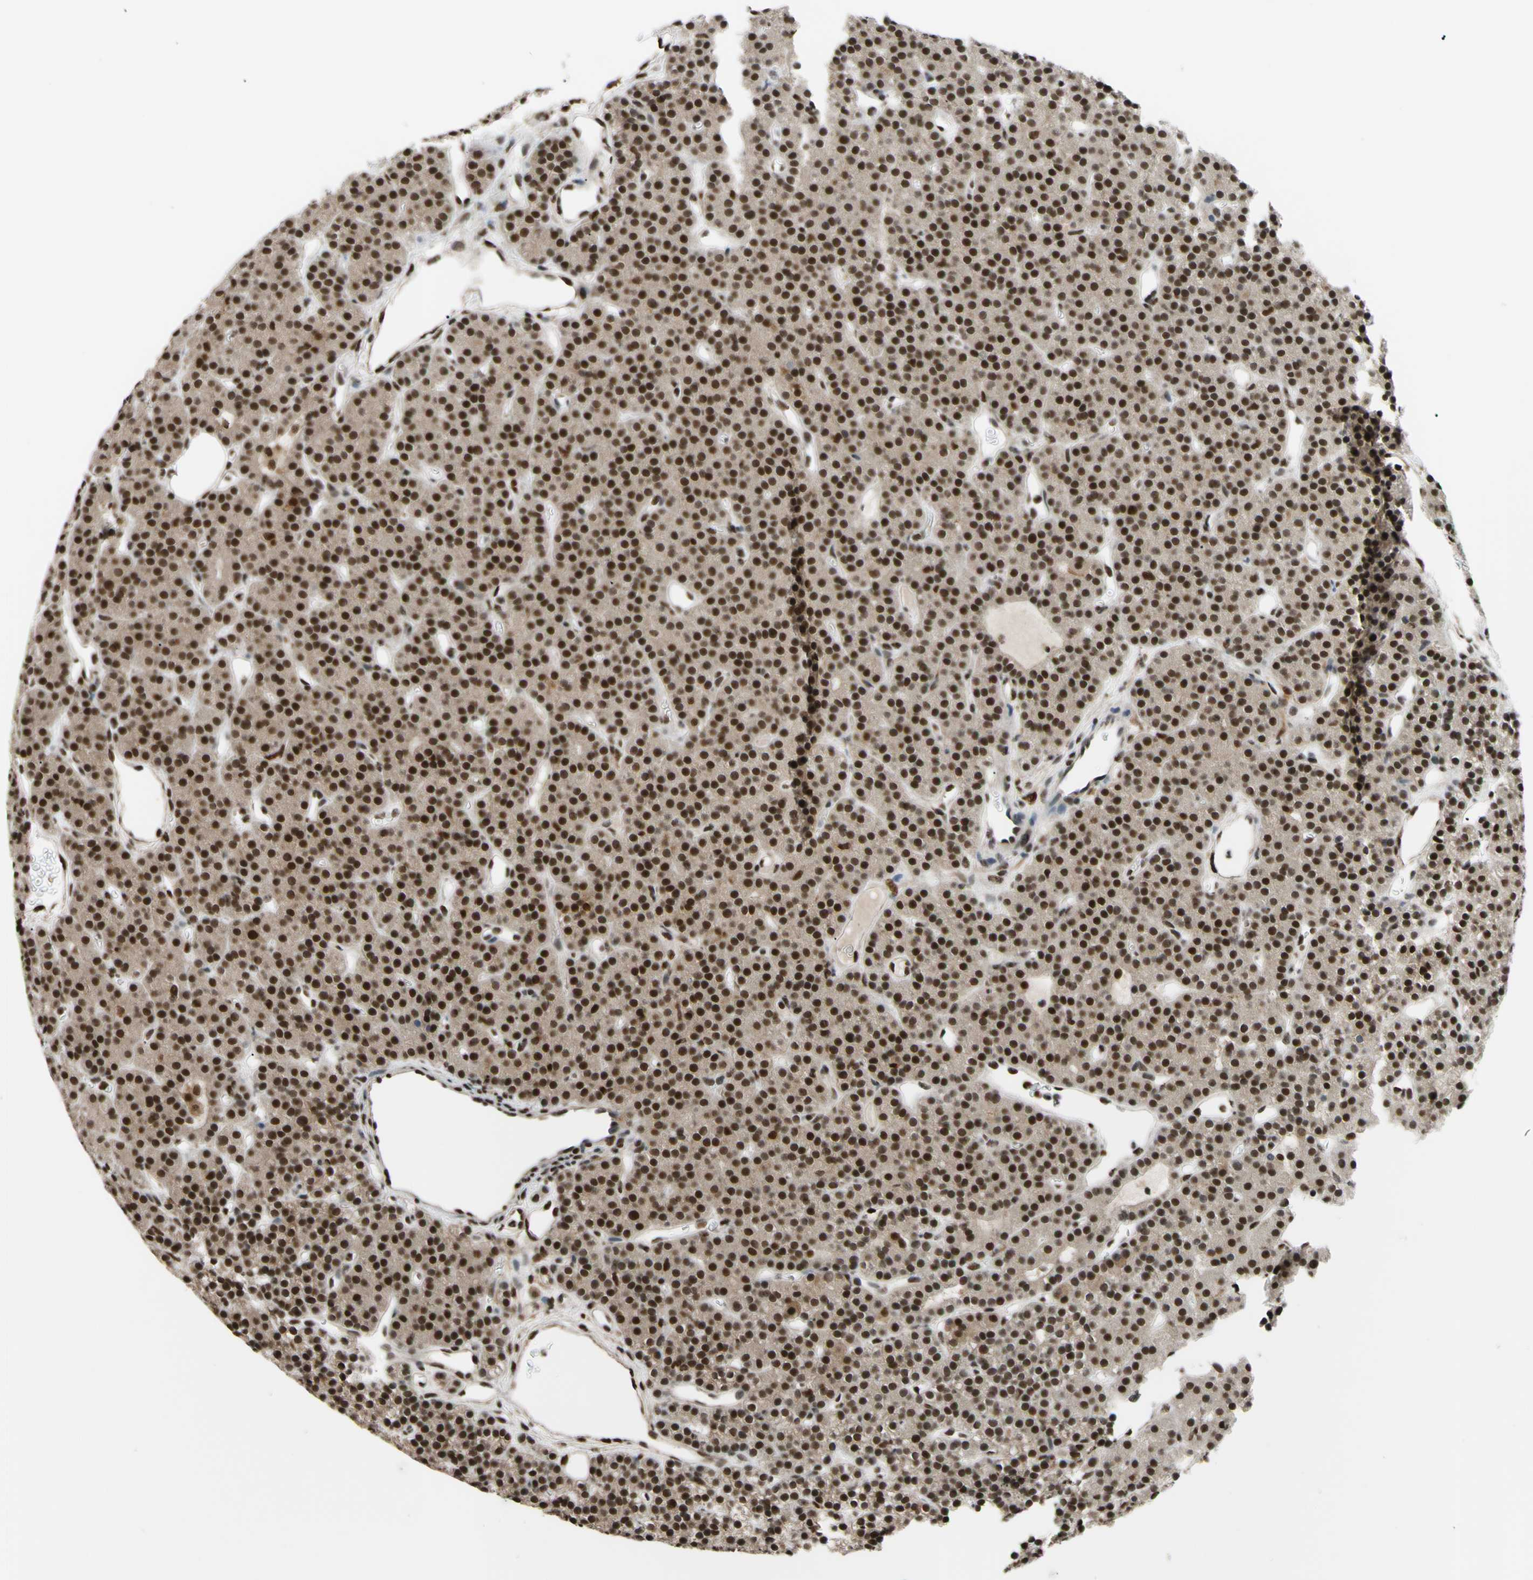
{"staining": {"intensity": "strong", "quantity": "25%-75%", "location": "cytoplasmic/membranous,nuclear"}, "tissue": "parathyroid gland", "cell_type": "Glandular cells", "image_type": "normal", "snomed": [{"axis": "morphology", "description": "Normal tissue, NOS"}, {"axis": "morphology", "description": "Hyperplasia, NOS"}, {"axis": "topography", "description": "Parathyroid gland"}], "caption": "Immunohistochemical staining of benign parathyroid gland demonstrates strong cytoplasmic/membranous,nuclear protein expression in about 25%-75% of glandular cells.", "gene": "FKBP5", "patient": {"sex": "male", "age": 44}}